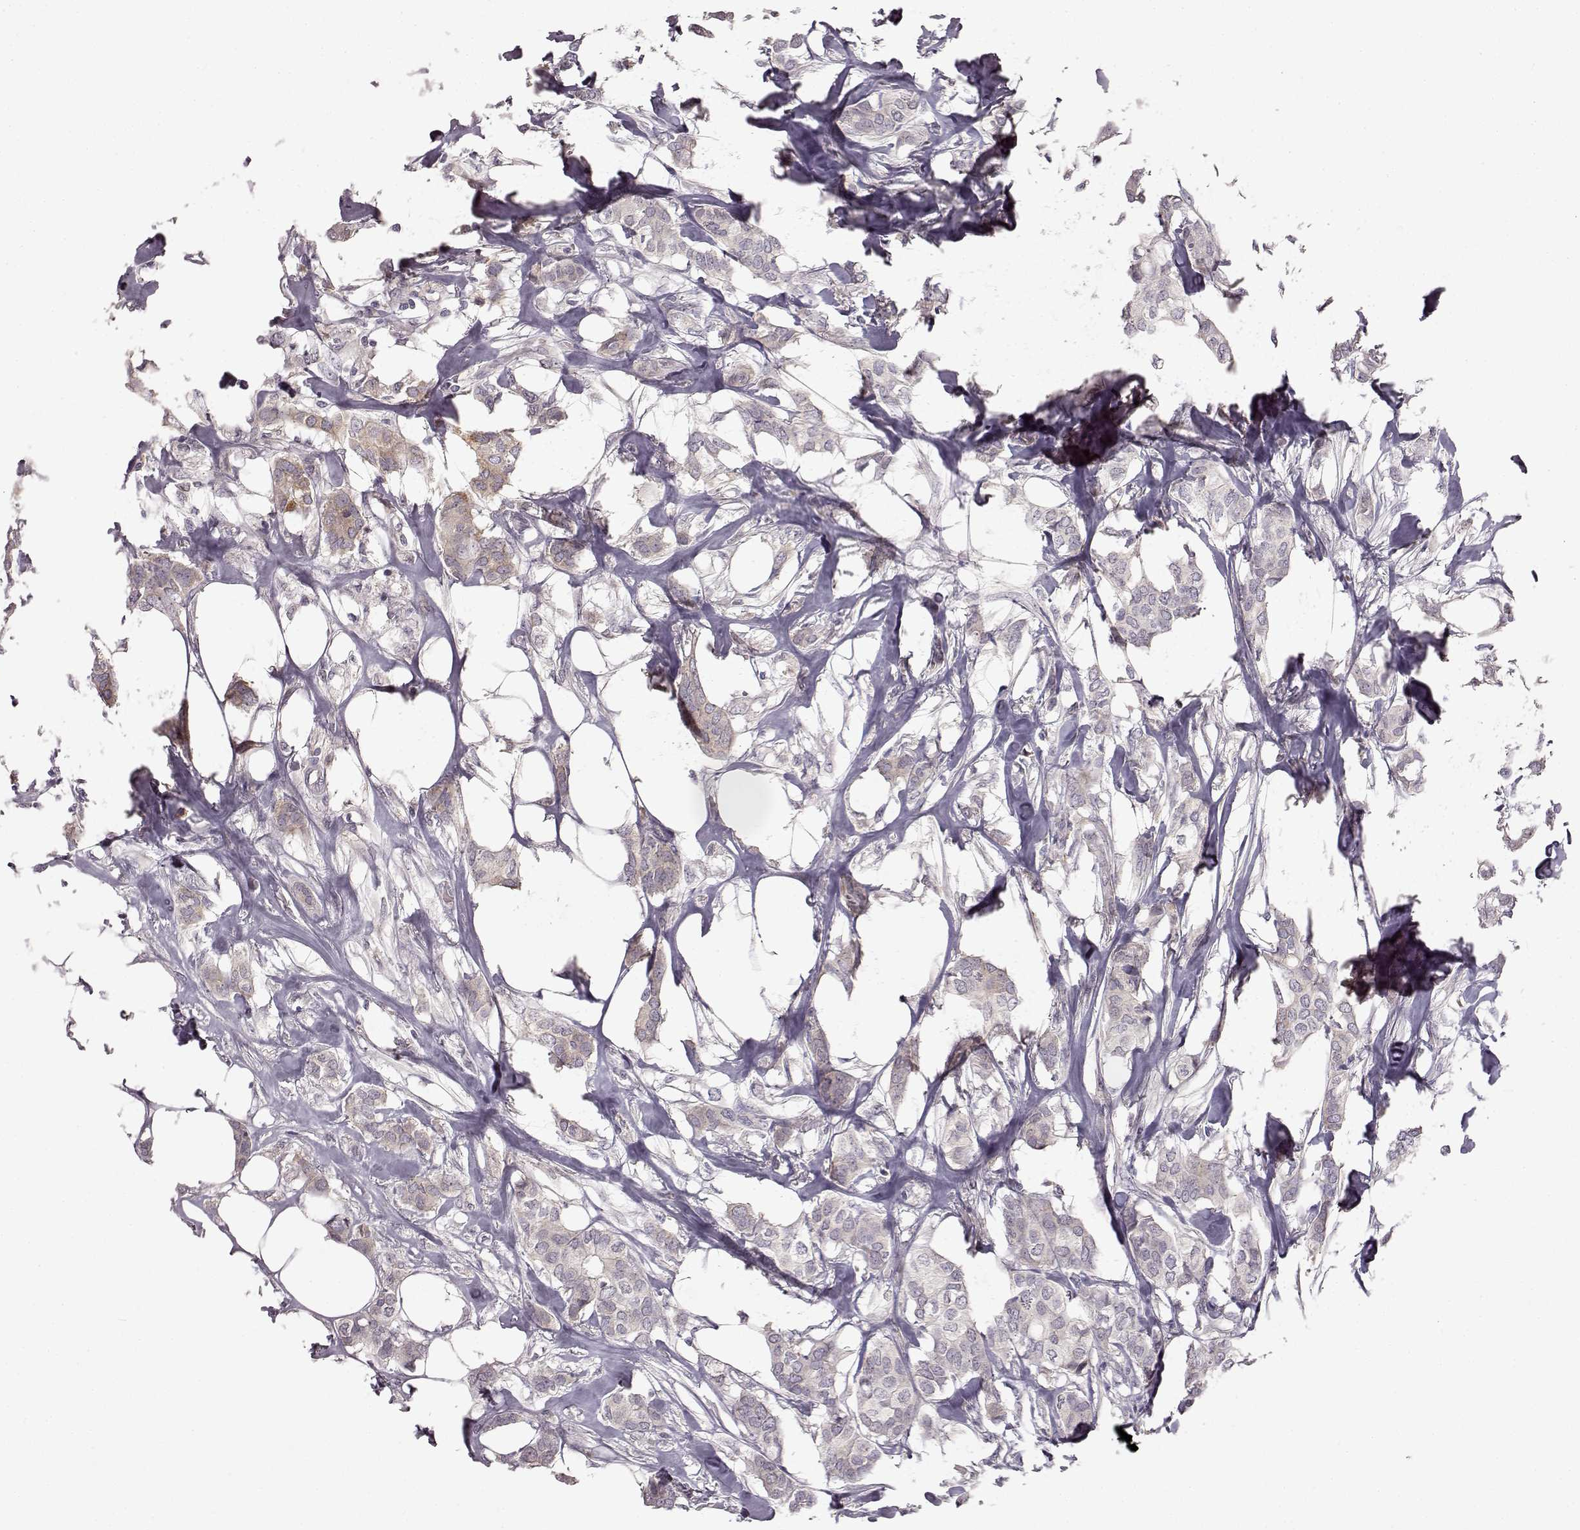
{"staining": {"intensity": "weak", "quantity": "25%-75%", "location": "cytoplasmic/membranous"}, "tissue": "breast cancer", "cell_type": "Tumor cells", "image_type": "cancer", "snomed": [{"axis": "morphology", "description": "Duct carcinoma"}, {"axis": "topography", "description": "Breast"}], "caption": "This photomicrograph displays immunohistochemistry (IHC) staining of human breast cancer (invasive ductal carcinoma), with low weak cytoplasmic/membranous positivity in about 25%-75% of tumor cells.", "gene": "SPAG17", "patient": {"sex": "female", "age": 62}}